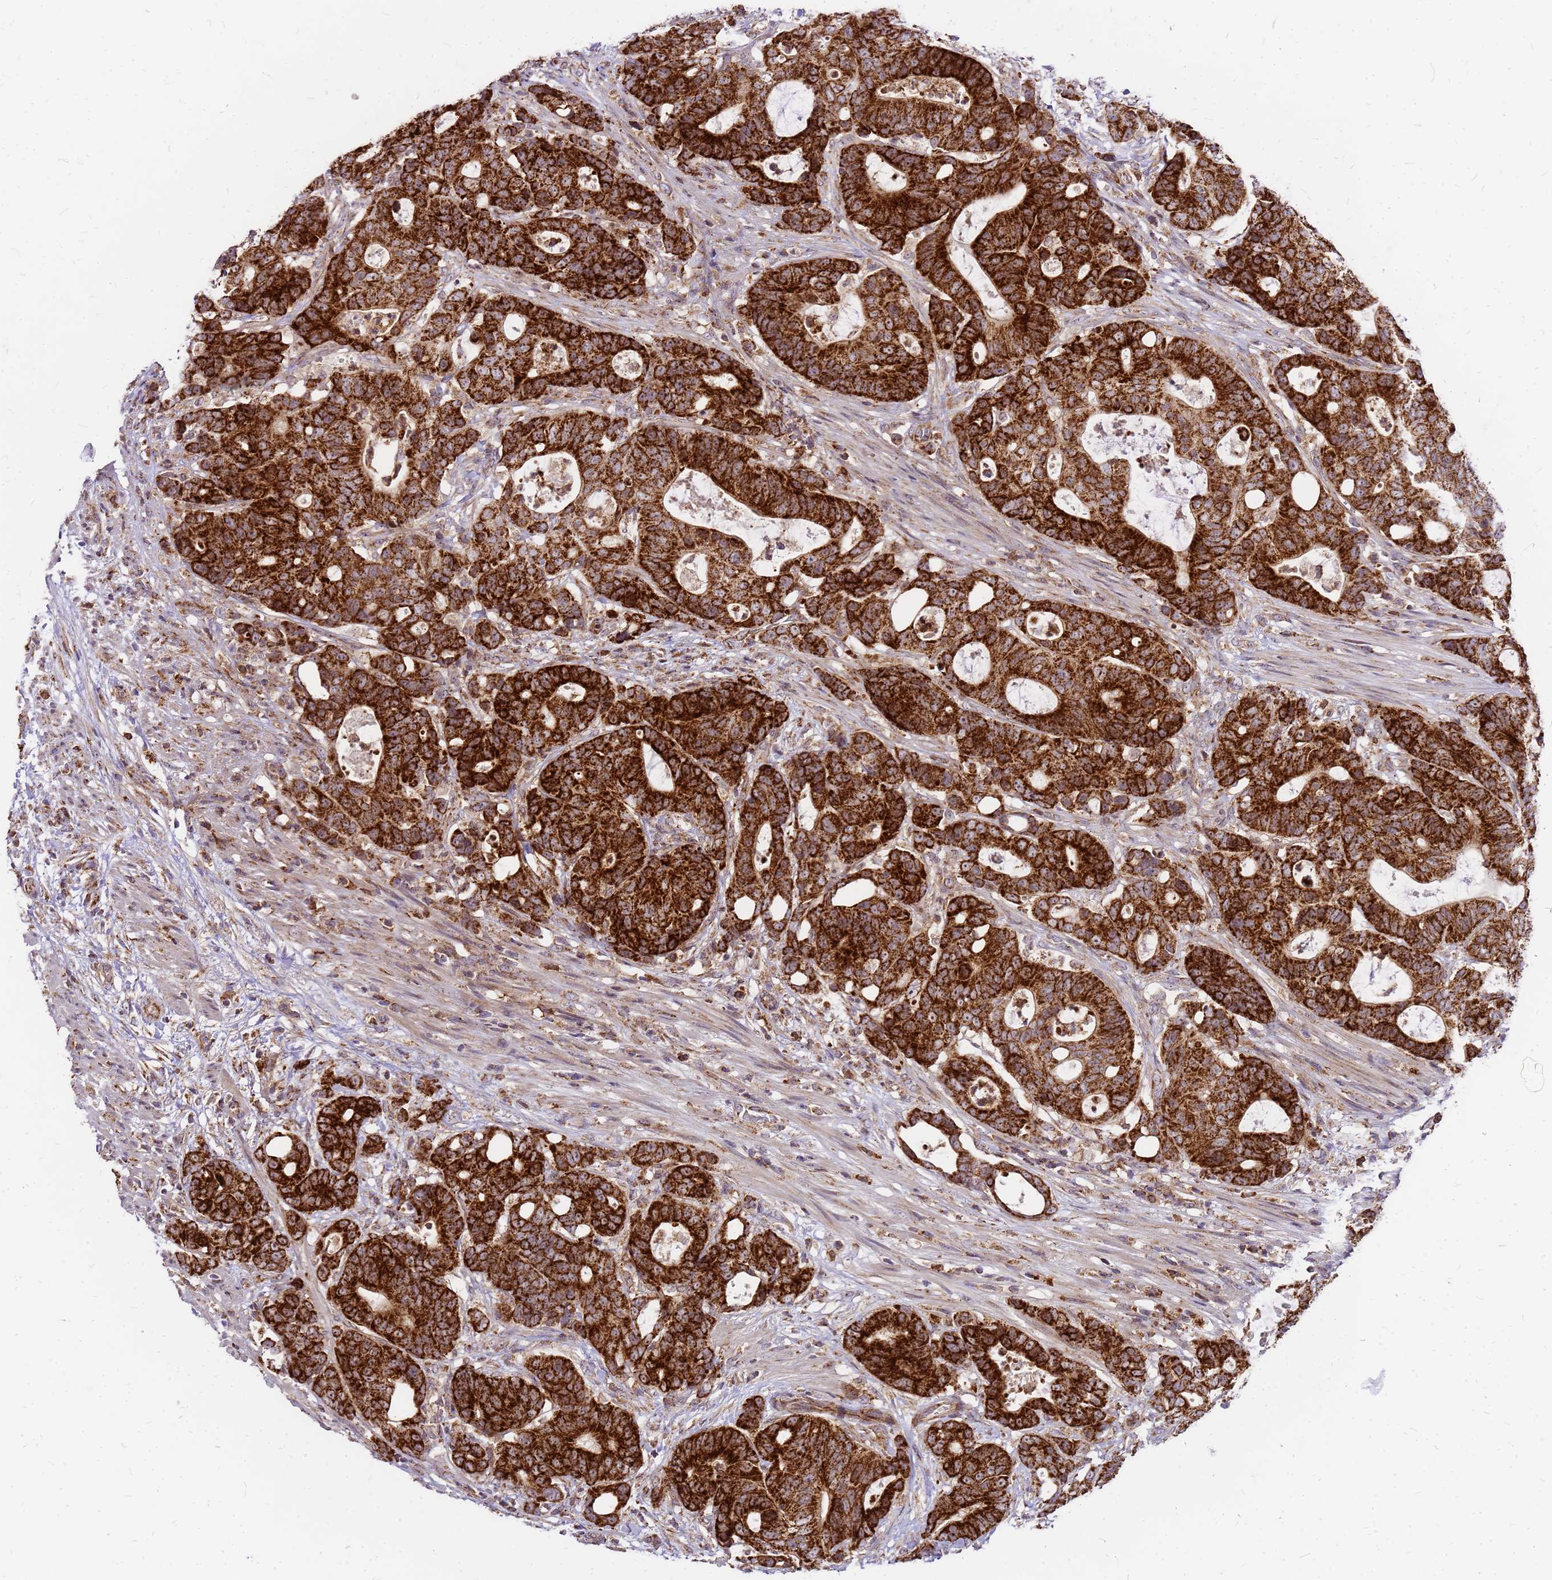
{"staining": {"intensity": "strong", "quantity": ">75%", "location": "cytoplasmic/membranous"}, "tissue": "colorectal cancer", "cell_type": "Tumor cells", "image_type": "cancer", "snomed": [{"axis": "morphology", "description": "Adenocarcinoma, NOS"}, {"axis": "topography", "description": "Colon"}], "caption": "Immunohistochemical staining of colorectal cancer (adenocarcinoma) exhibits strong cytoplasmic/membranous protein staining in approximately >75% of tumor cells. (IHC, brightfield microscopy, high magnification).", "gene": "MRPS26", "patient": {"sex": "female", "age": 82}}